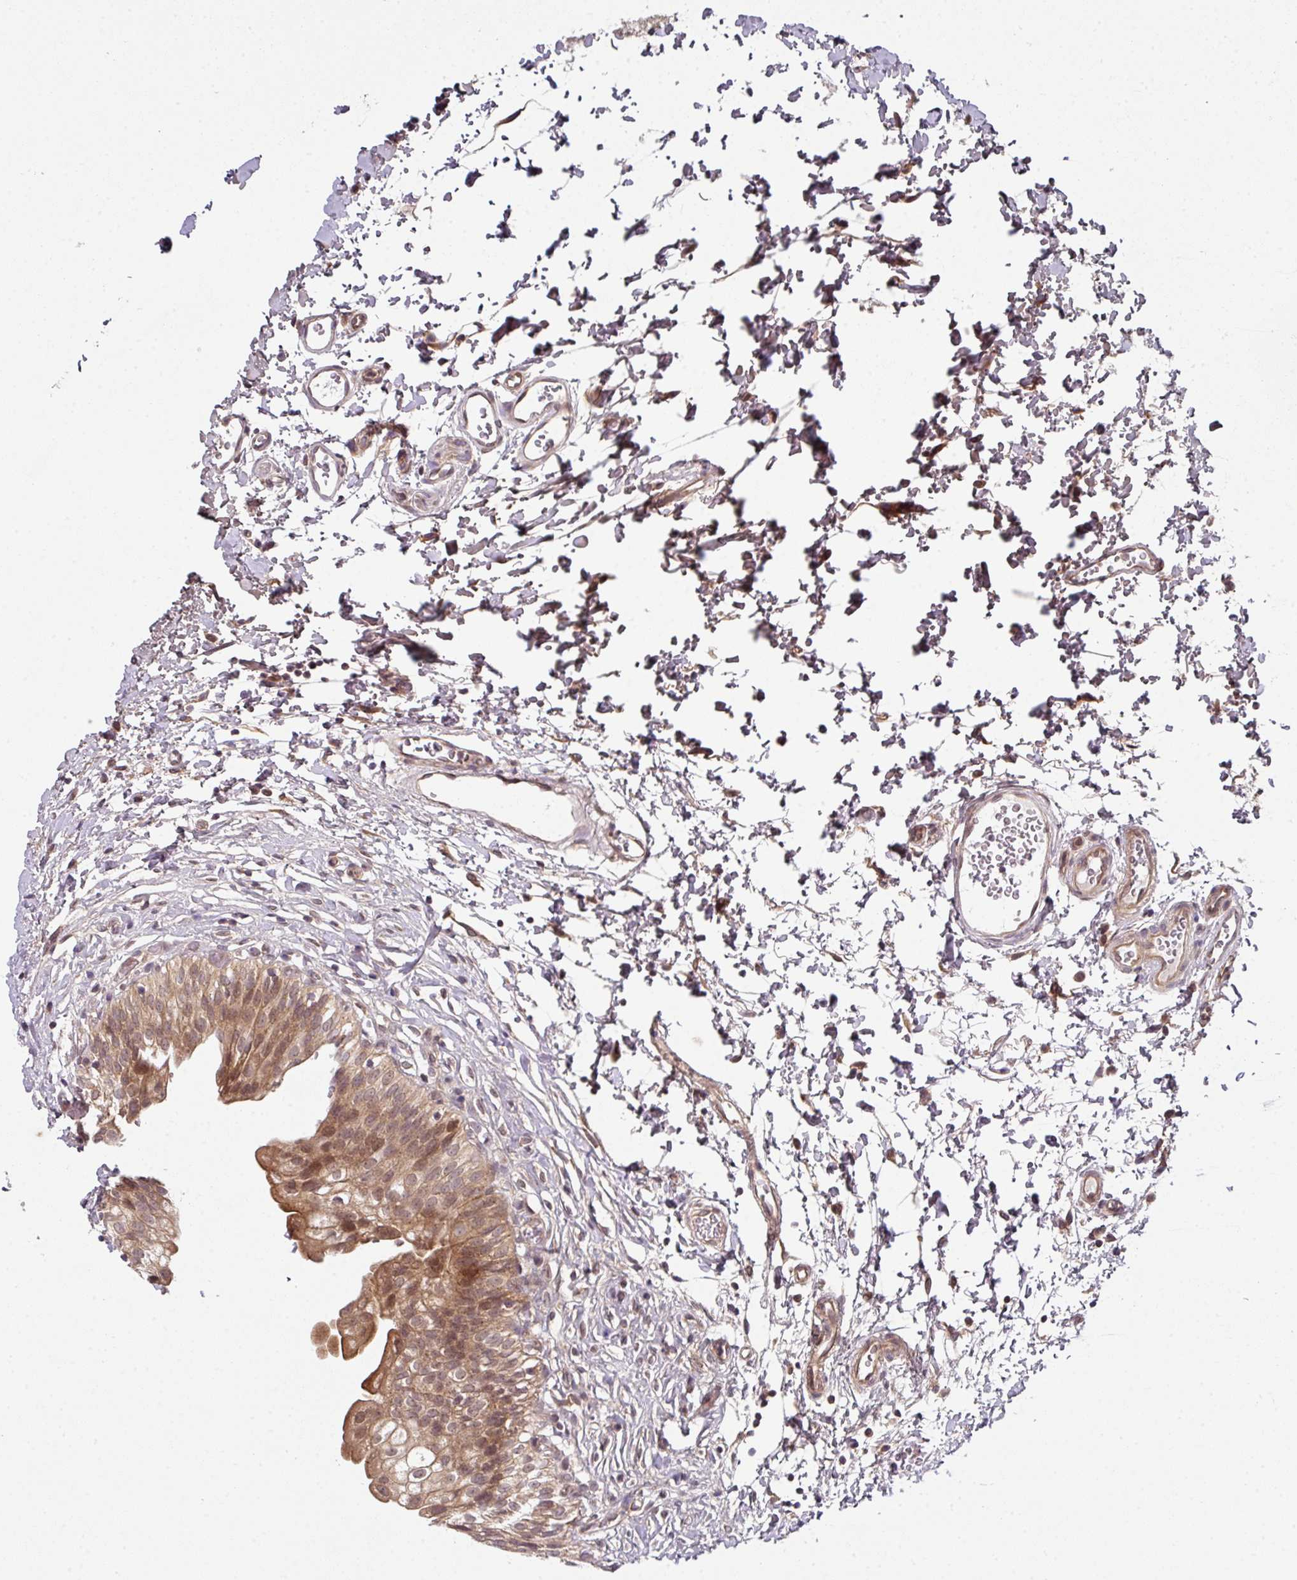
{"staining": {"intensity": "moderate", "quantity": ">75%", "location": "cytoplasmic/membranous,nuclear"}, "tissue": "urinary bladder", "cell_type": "Urothelial cells", "image_type": "normal", "snomed": [{"axis": "morphology", "description": "Normal tissue, NOS"}, {"axis": "topography", "description": "Urinary bladder"}], "caption": "A brown stain highlights moderate cytoplasmic/membranous,nuclear expression of a protein in urothelial cells of normal human urinary bladder. Immunohistochemistry (ihc) stains the protein in brown and the nuclei are stained blue.", "gene": "CAMLG", "patient": {"sex": "male", "age": 51}}